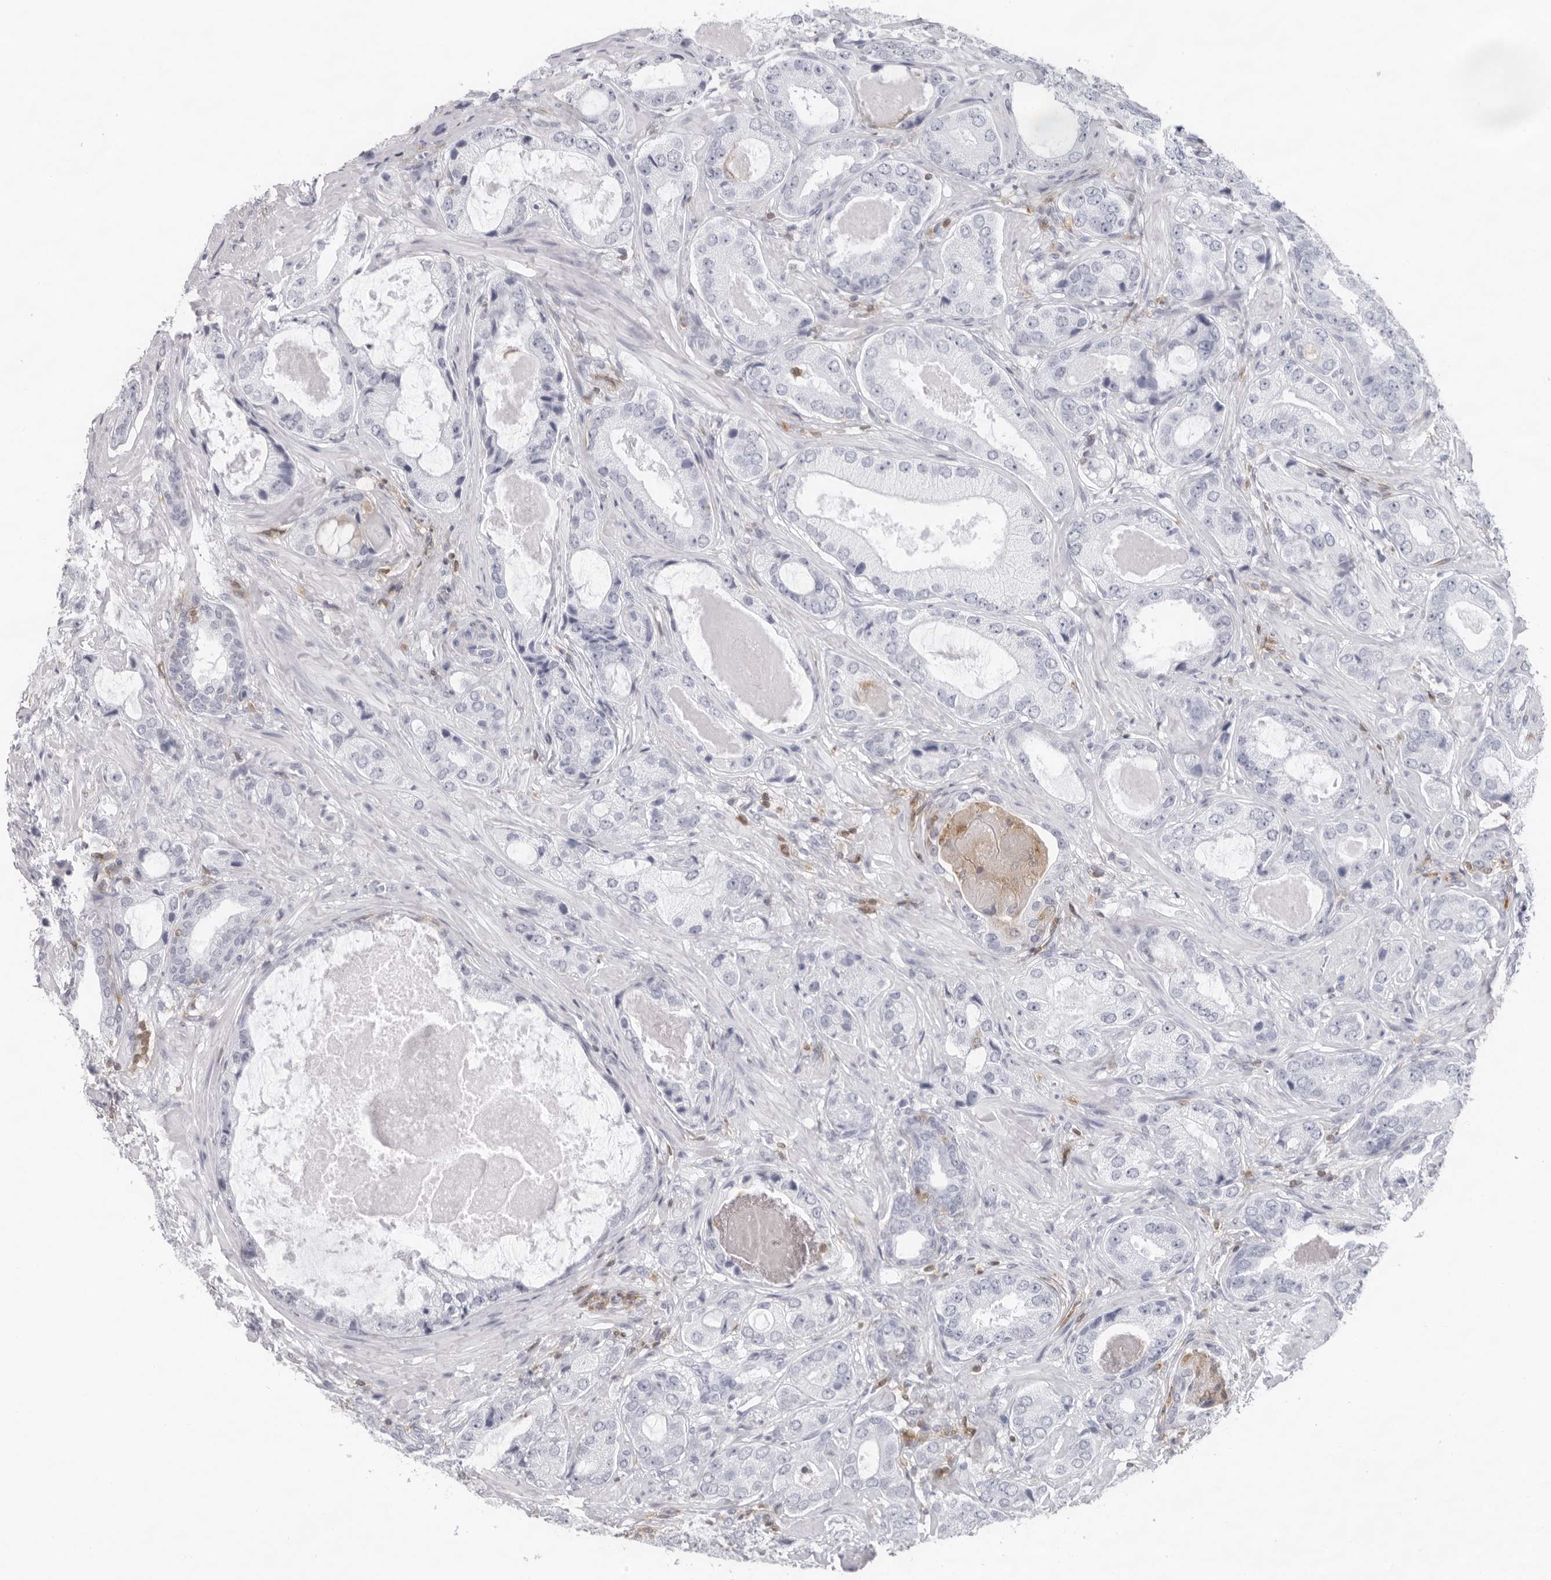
{"staining": {"intensity": "negative", "quantity": "none", "location": "none"}, "tissue": "prostate cancer", "cell_type": "Tumor cells", "image_type": "cancer", "snomed": [{"axis": "morphology", "description": "Normal tissue, NOS"}, {"axis": "morphology", "description": "Adenocarcinoma, High grade"}, {"axis": "topography", "description": "Prostate"}, {"axis": "topography", "description": "Peripheral nerve tissue"}], "caption": "Tumor cells are negative for brown protein staining in prostate cancer (adenocarcinoma (high-grade)).", "gene": "FMNL1", "patient": {"sex": "male", "age": 59}}